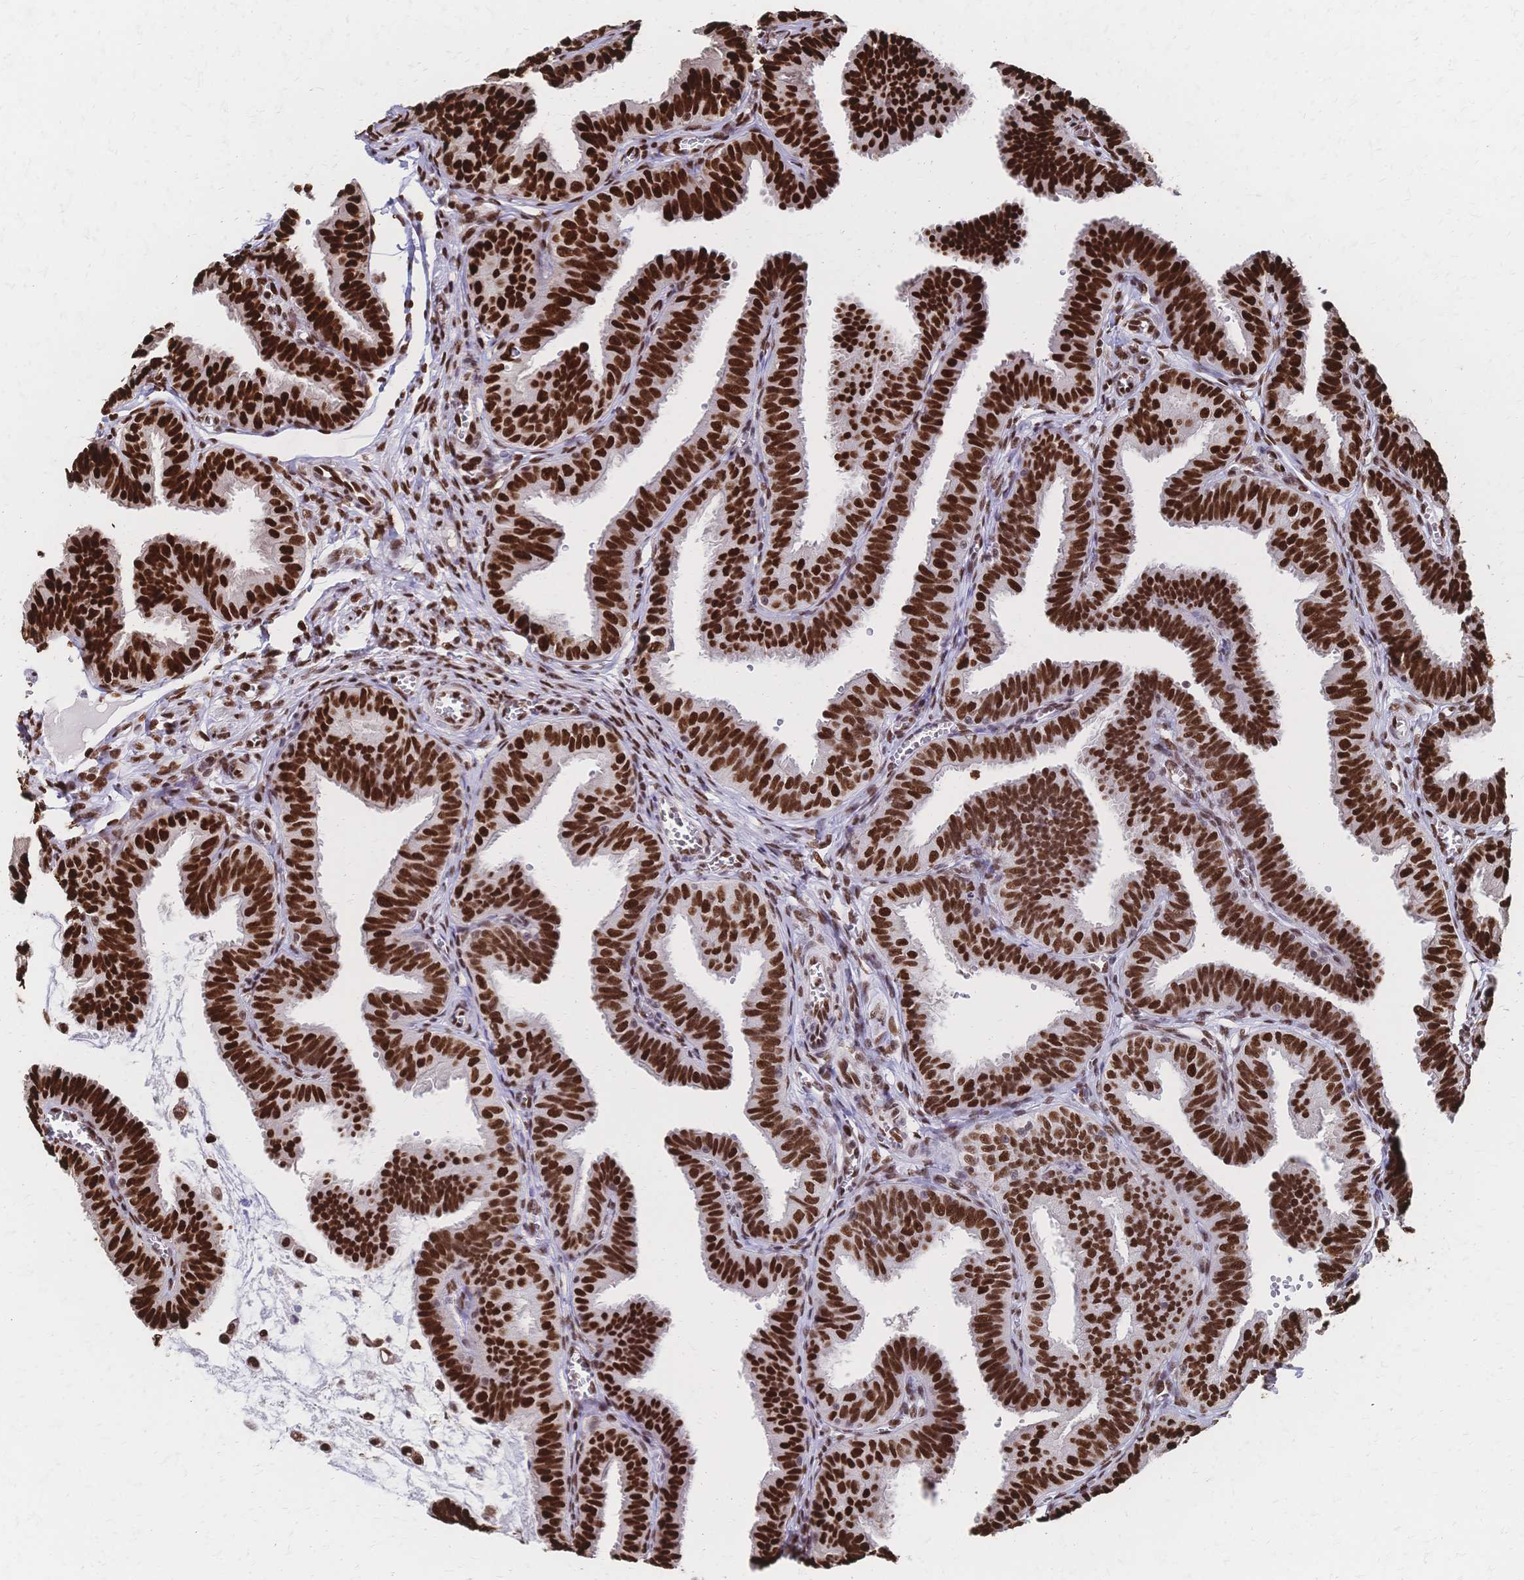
{"staining": {"intensity": "strong", "quantity": ">75%", "location": "nuclear"}, "tissue": "fallopian tube", "cell_type": "Glandular cells", "image_type": "normal", "snomed": [{"axis": "morphology", "description": "Normal tissue, NOS"}, {"axis": "topography", "description": "Fallopian tube"}], "caption": "Fallopian tube stained for a protein displays strong nuclear positivity in glandular cells. (DAB (3,3'-diaminobenzidine) IHC with brightfield microscopy, high magnification).", "gene": "HDGF", "patient": {"sex": "female", "age": 25}}